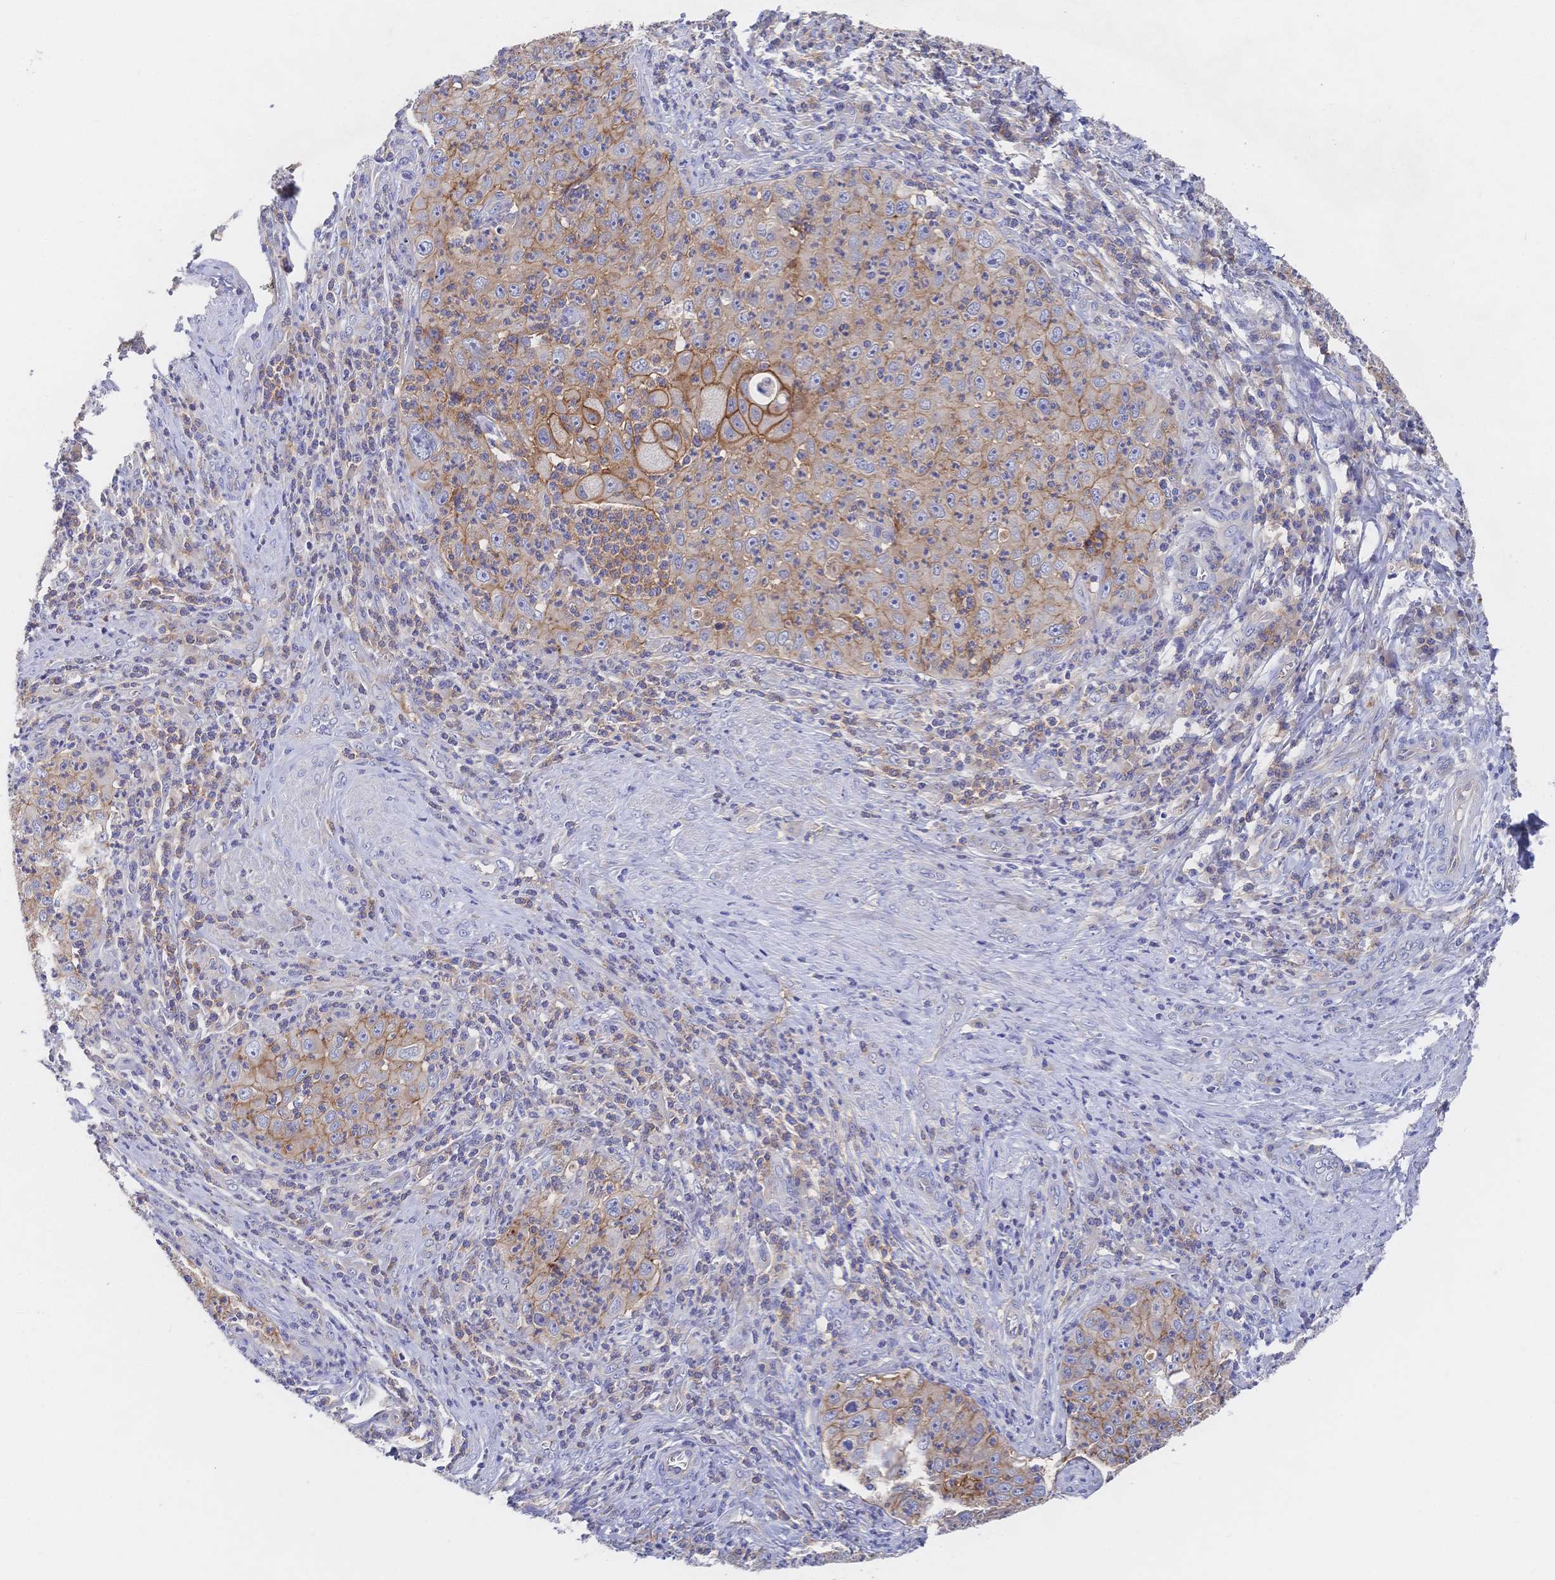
{"staining": {"intensity": "moderate", "quantity": ">75%", "location": "cytoplasmic/membranous"}, "tissue": "cervical cancer", "cell_type": "Tumor cells", "image_type": "cancer", "snomed": [{"axis": "morphology", "description": "Squamous cell carcinoma, NOS"}, {"axis": "topography", "description": "Cervix"}], "caption": "Moderate cytoplasmic/membranous protein positivity is appreciated in about >75% of tumor cells in cervical squamous cell carcinoma. (DAB (3,3'-diaminobenzidine) = brown stain, brightfield microscopy at high magnification).", "gene": "F11R", "patient": {"sex": "female", "age": 30}}